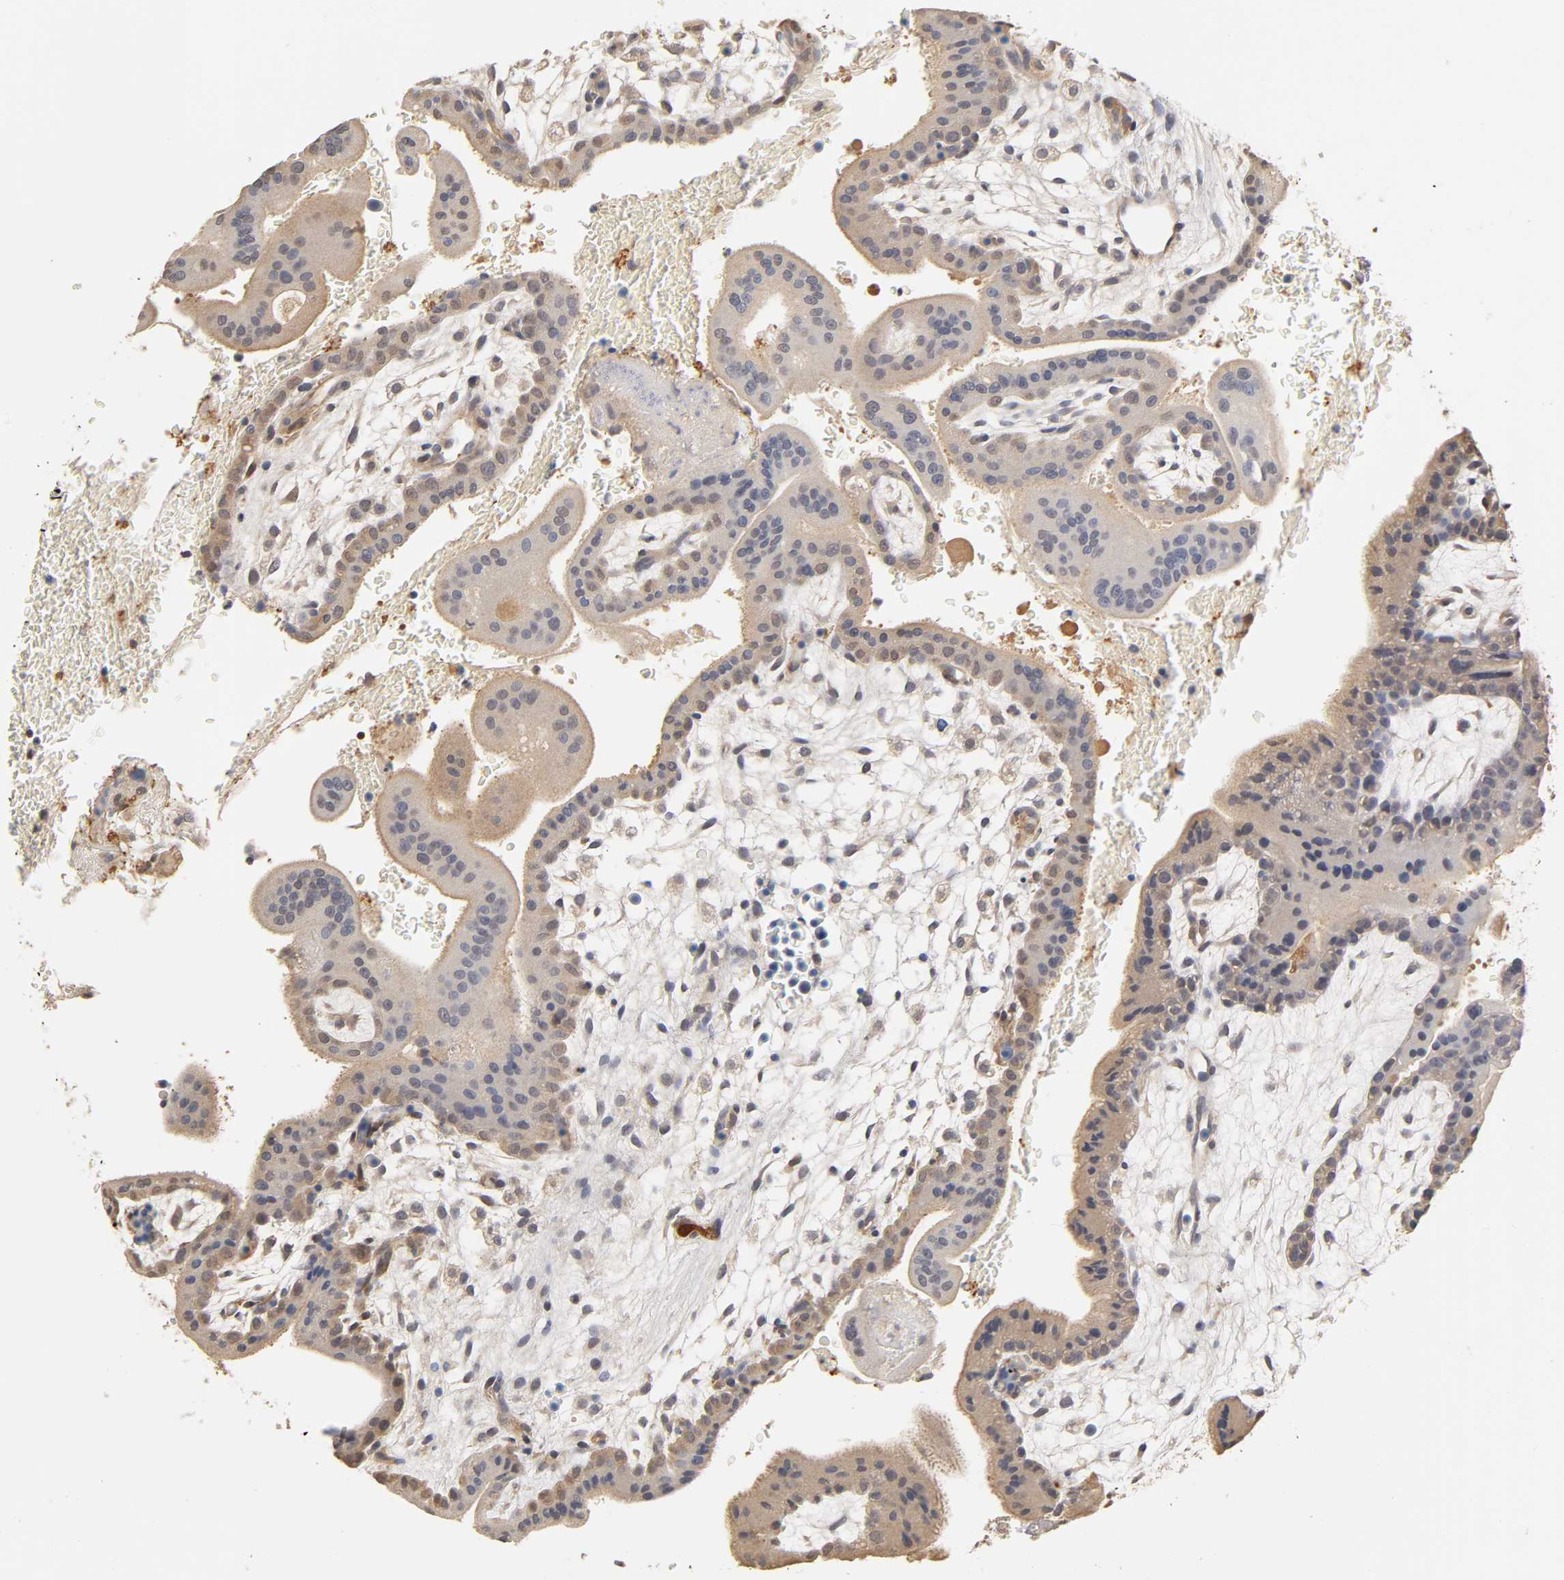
{"staining": {"intensity": "weak", "quantity": "25%-75%", "location": "cytoplasmic/membranous"}, "tissue": "placenta", "cell_type": "Decidual cells", "image_type": "normal", "snomed": [{"axis": "morphology", "description": "Normal tissue, NOS"}, {"axis": "topography", "description": "Placenta"}], "caption": "The photomicrograph displays a brown stain indicating the presence of a protein in the cytoplasmic/membranous of decidual cells in placenta. The protein is stained brown, and the nuclei are stained in blue (DAB (3,3'-diaminobenzidine) IHC with brightfield microscopy, high magnification).", "gene": "PDE5A", "patient": {"sex": "female", "age": 35}}